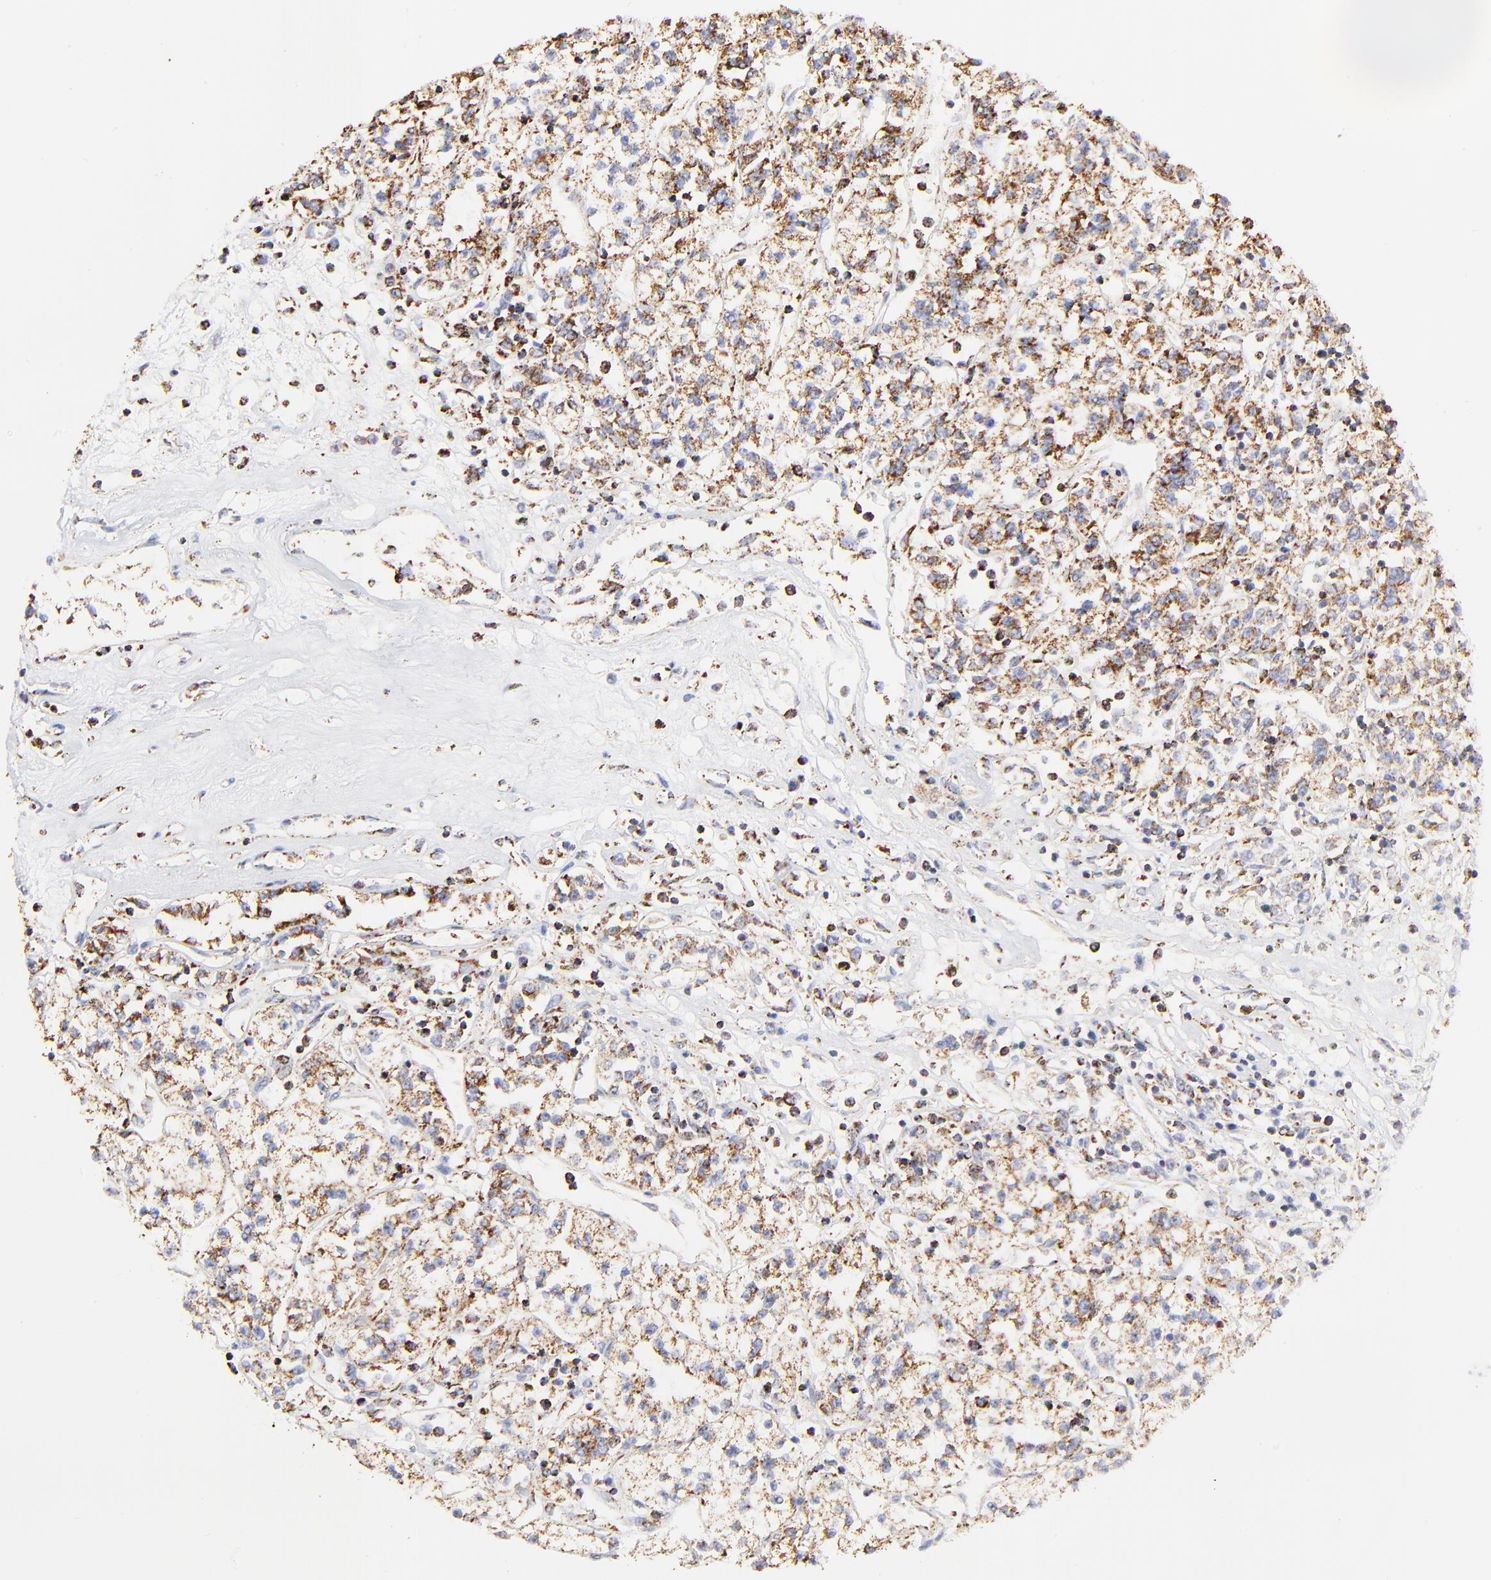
{"staining": {"intensity": "moderate", "quantity": ">75%", "location": "cytoplasmic/membranous"}, "tissue": "renal cancer", "cell_type": "Tumor cells", "image_type": "cancer", "snomed": [{"axis": "morphology", "description": "Adenocarcinoma, NOS"}, {"axis": "topography", "description": "Kidney"}], "caption": "Renal cancer (adenocarcinoma) tissue displays moderate cytoplasmic/membranous positivity in about >75% of tumor cells", "gene": "COX4I1", "patient": {"sex": "female", "age": 76}}